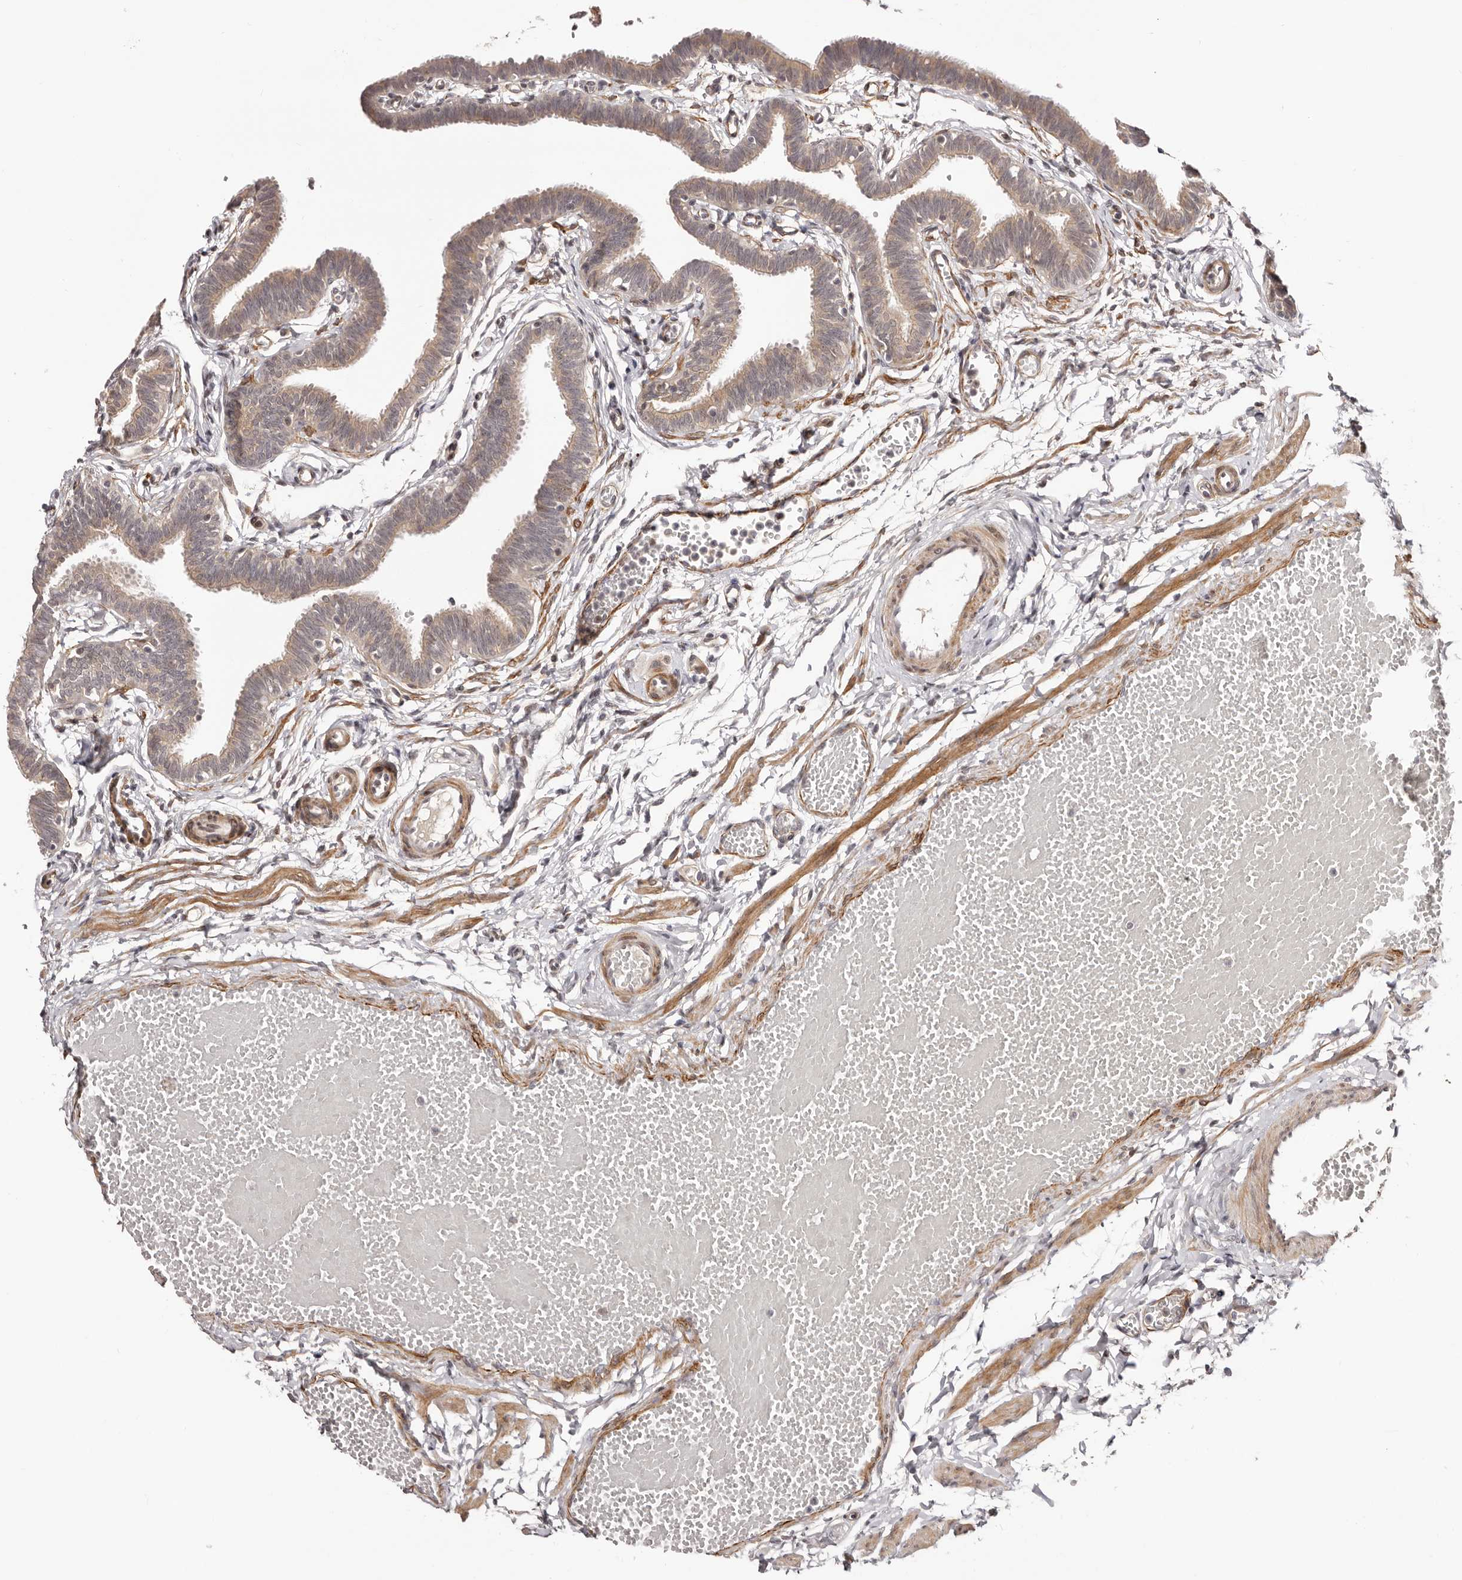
{"staining": {"intensity": "moderate", "quantity": ">75%", "location": "cytoplasmic/membranous"}, "tissue": "fallopian tube", "cell_type": "Glandular cells", "image_type": "normal", "snomed": [{"axis": "morphology", "description": "Normal tissue, NOS"}, {"axis": "topography", "description": "Fallopian tube"}, {"axis": "topography", "description": "Ovary"}], "caption": "Immunohistochemical staining of unremarkable human fallopian tube reveals moderate cytoplasmic/membranous protein positivity in approximately >75% of glandular cells.", "gene": "MICAL2", "patient": {"sex": "female", "age": 23}}